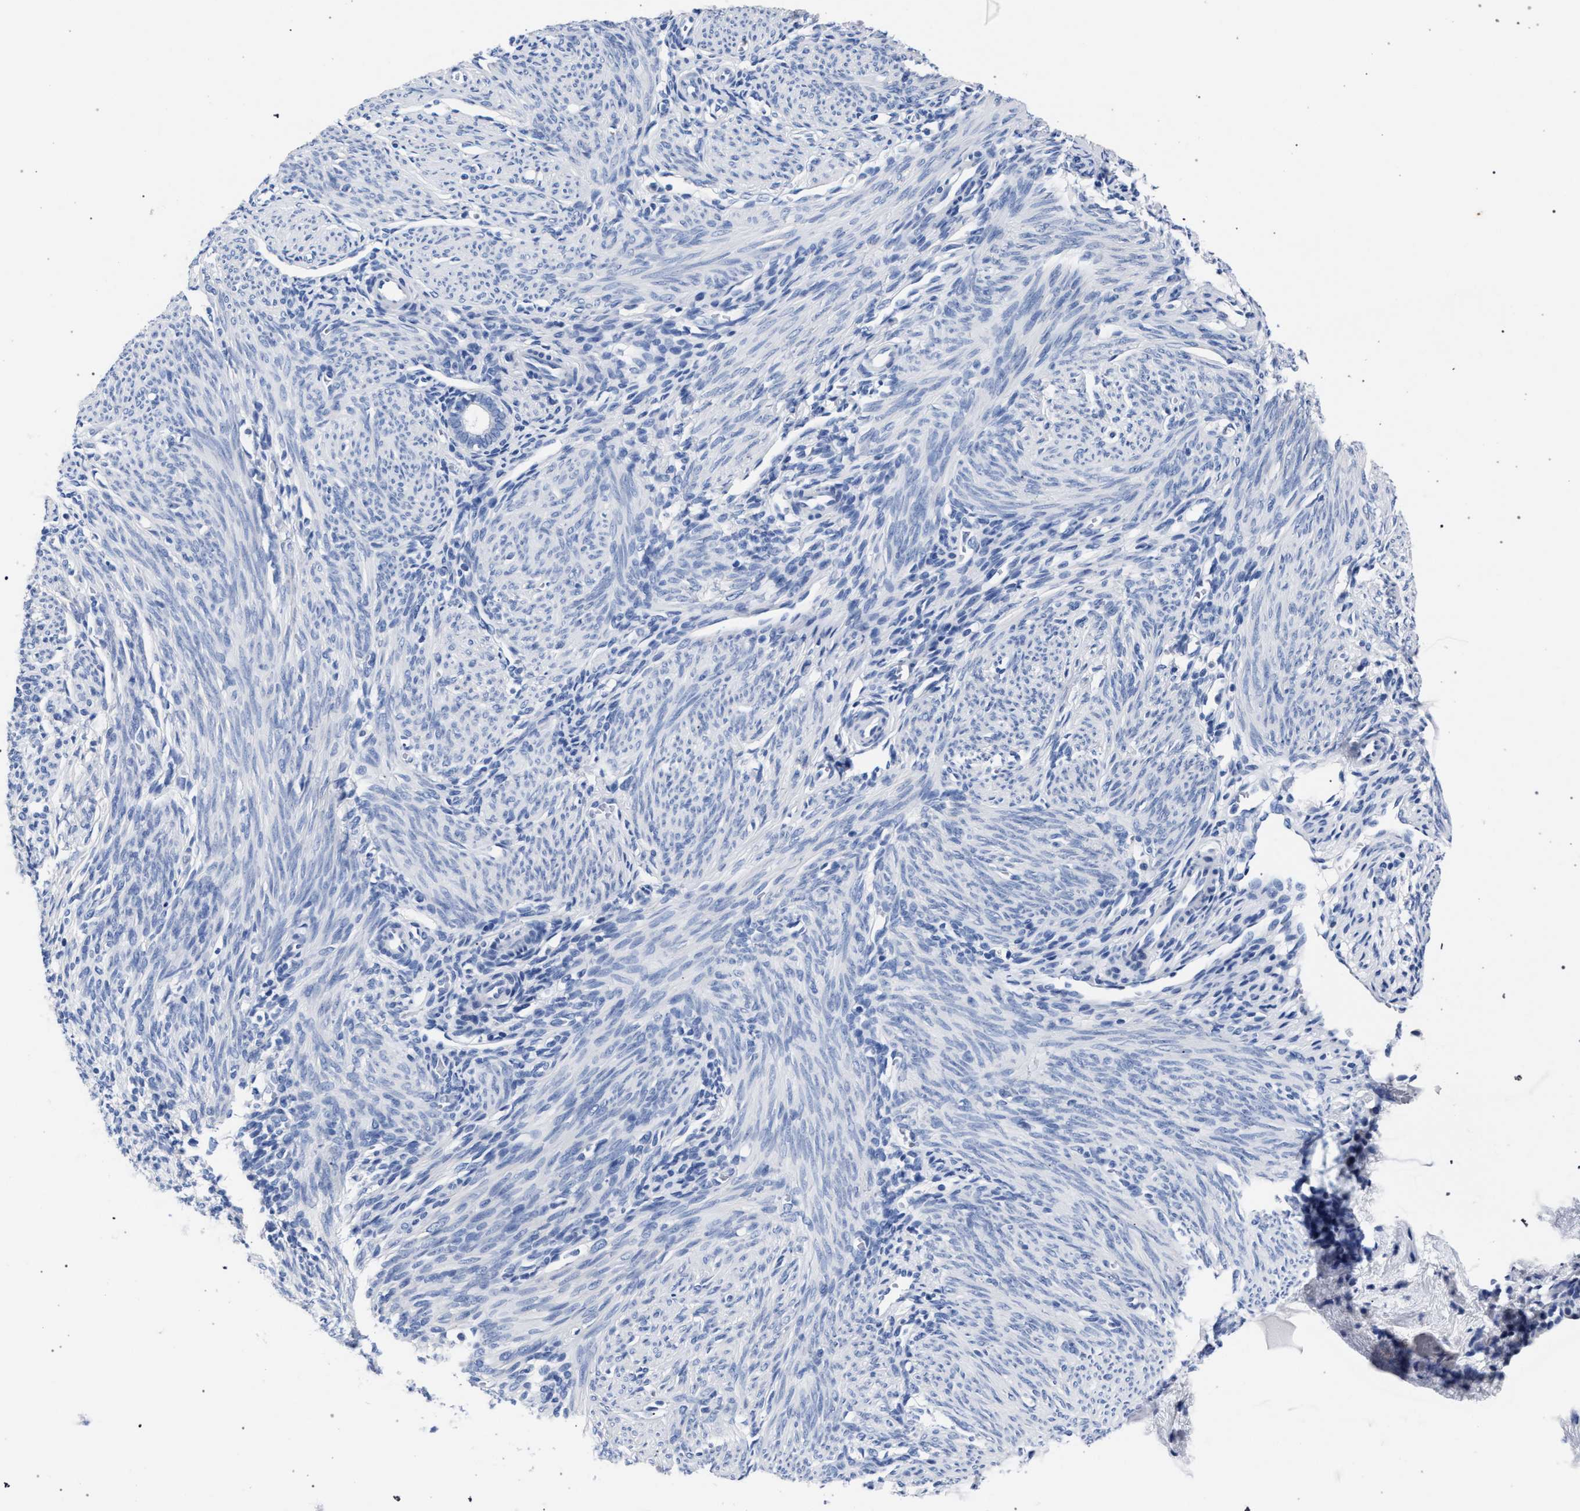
{"staining": {"intensity": "negative", "quantity": "none", "location": "none"}, "tissue": "endometrium", "cell_type": "Cells in endometrial stroma", "image_type": "normal", "snomed": [{"axis": "morphology", "description": "Normal tissue, NOS"}, {"axis": "morphology", "description": "Adenocarcinoma, NOS"}, {"axis": "topography", "description": "Endometrium"}], "caption": "High magnification brightfield microscopy of benign endometrium stained with DAB (brown) and counterstained with hematoxylin (blue): cells in endometrial stroma show no significant staining.", "gene": "AKAP4", "patient": {"sex": "female", "age": 57}}